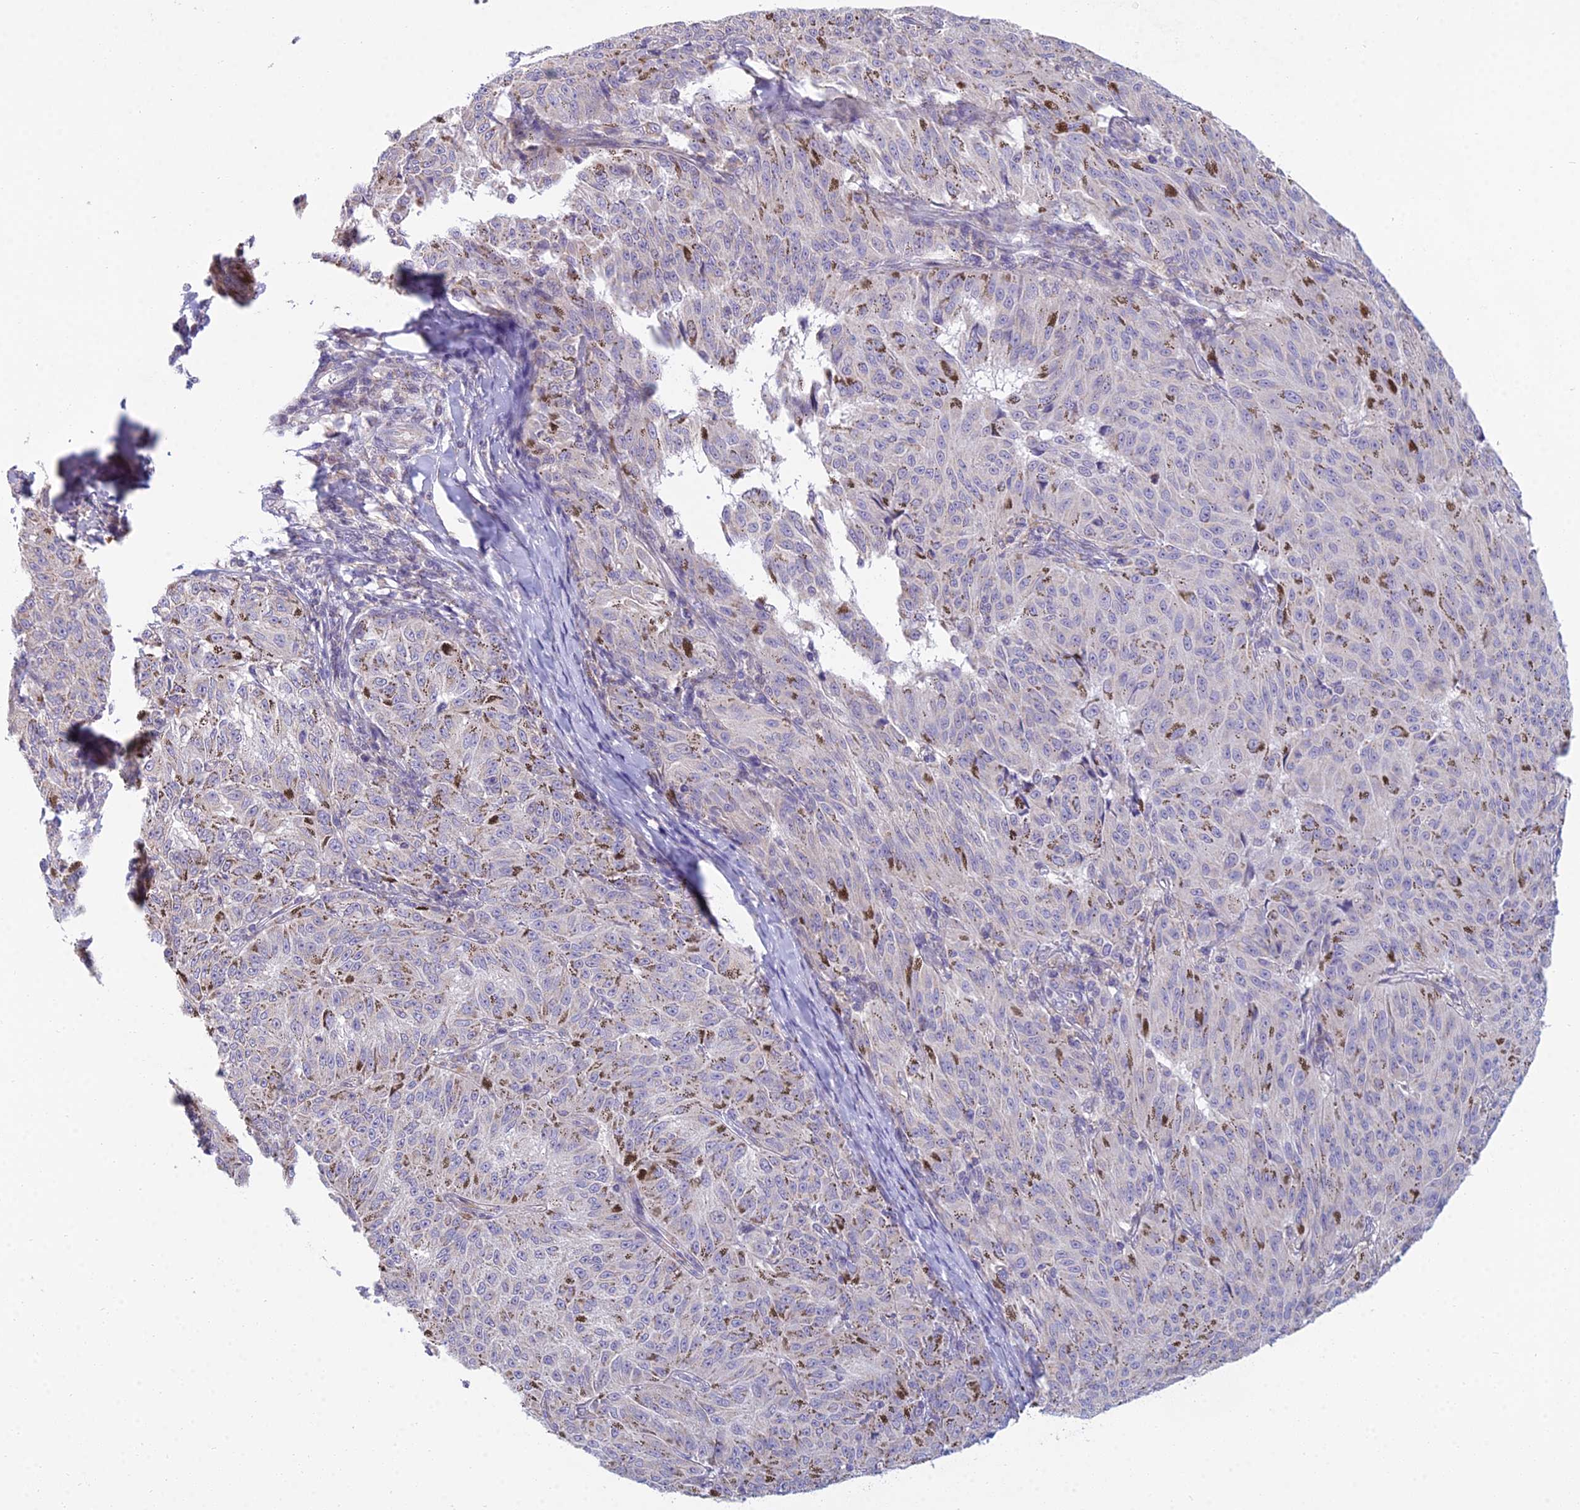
{"staining": {"intensity": "weak", "quantity": "<25%", "location": "cytoplasmic/membranous"}, "tissue": "melanoma", "cell_type": "Tumor cells", "image_type": "cancer", "snomed": [{"axis": "morphology", "description": "Malignant melanoma, NOS"}, {"axis": "topography", "description": "Skin"}], "caption": "Immunohistochemical staining of melanoma displays no significant staining in tumor cells.", "gene": "CFAP206", "patient": {"sex": "female", "age": 72}}